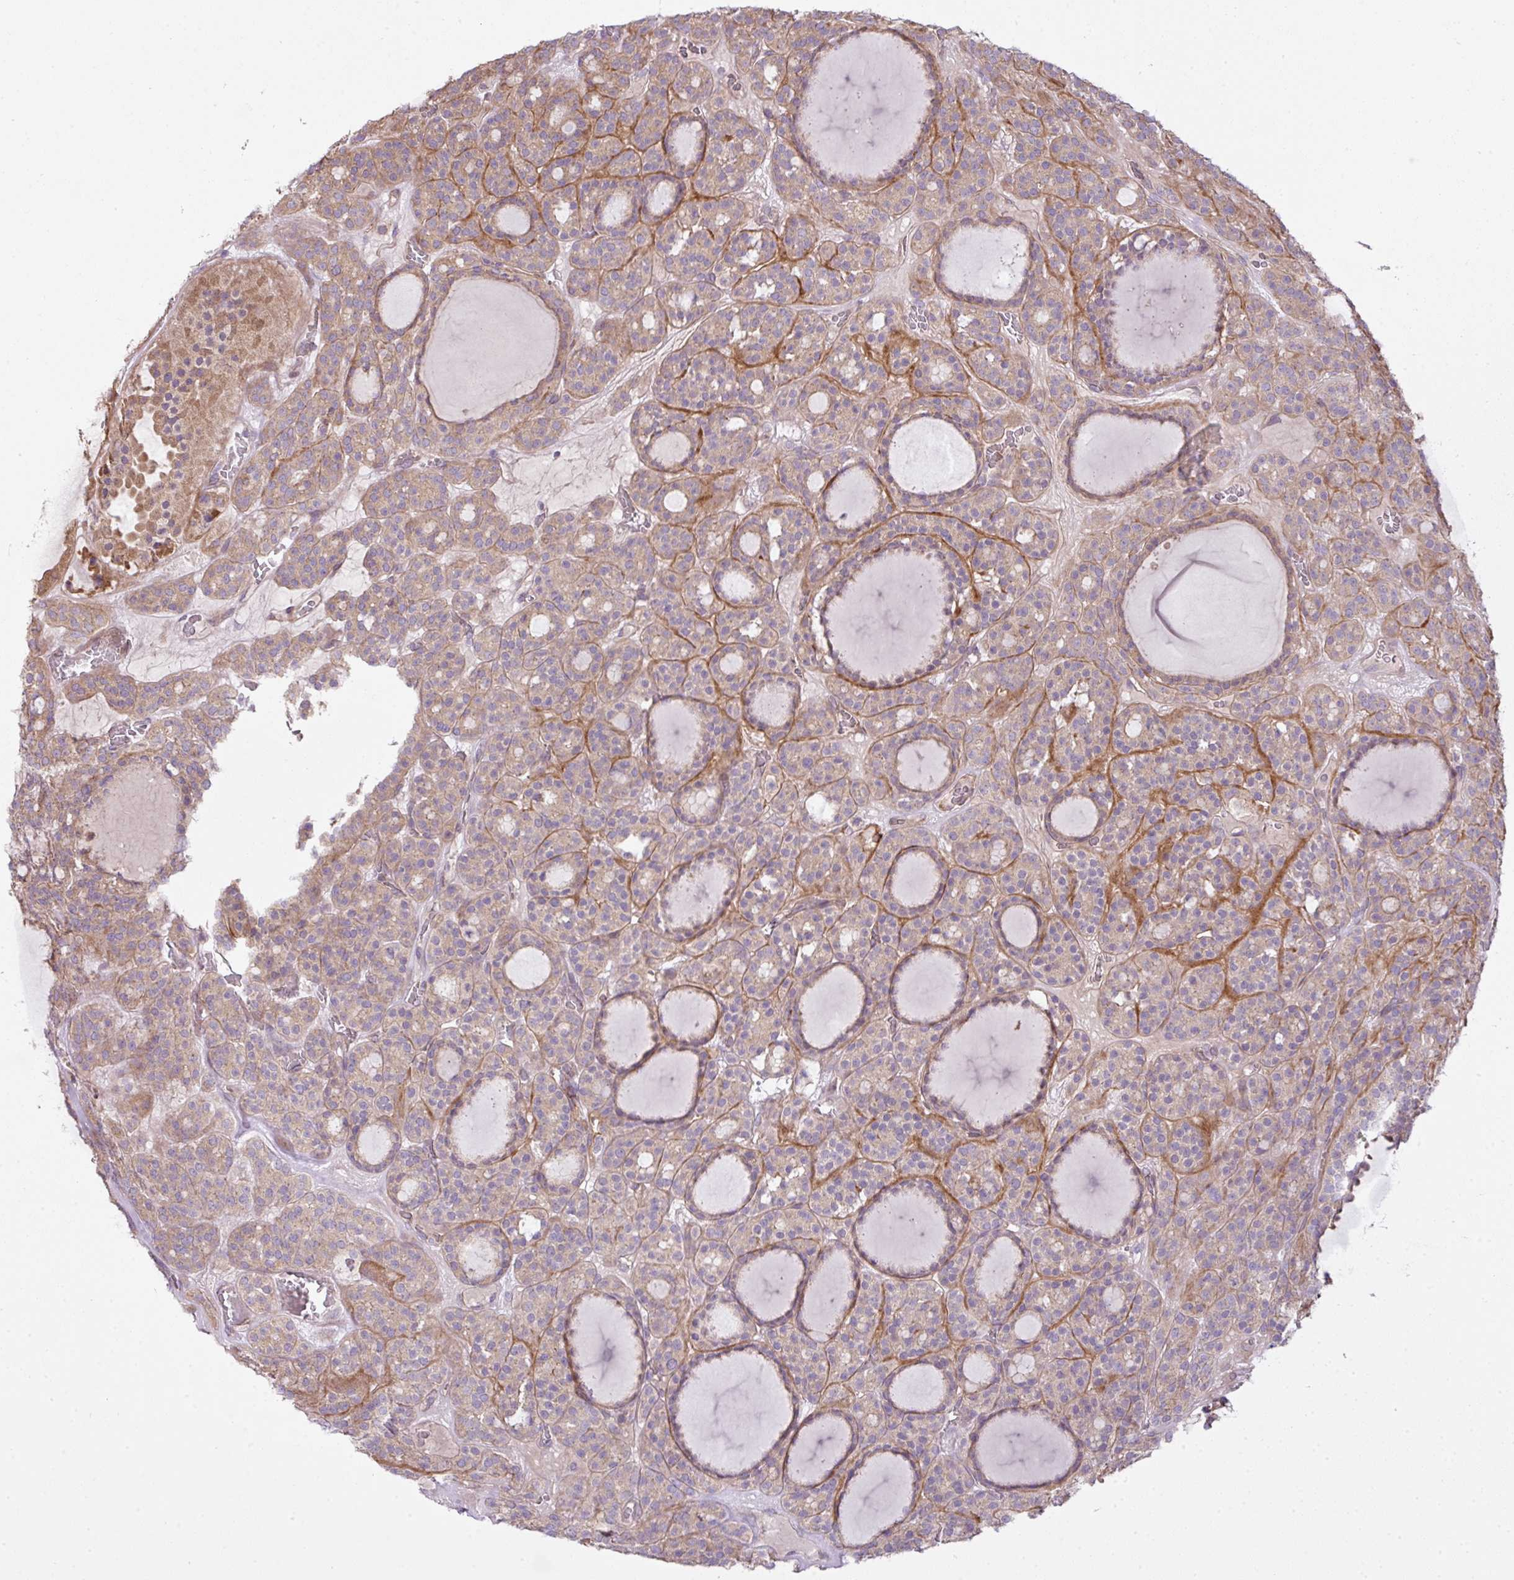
{"staining": {"intensity": "negative", "quantity": "none", "location": "none"}, "tissue": "thyroid cancer", "cell_type": "Tumor cells", "image_type": "cancer", "snomed": [{"axis": "morphology", "description": "Follicular adenoma carcinoma, NOS"}, {"axis": "topography", "description": "Thyroid gland"}], "caption": "Tumor cells show no significant staining in thyroid cancer (follicular adenoma carcinoma).", "gene": "COX18", "patient": {"sex": "female", "age": 63}}